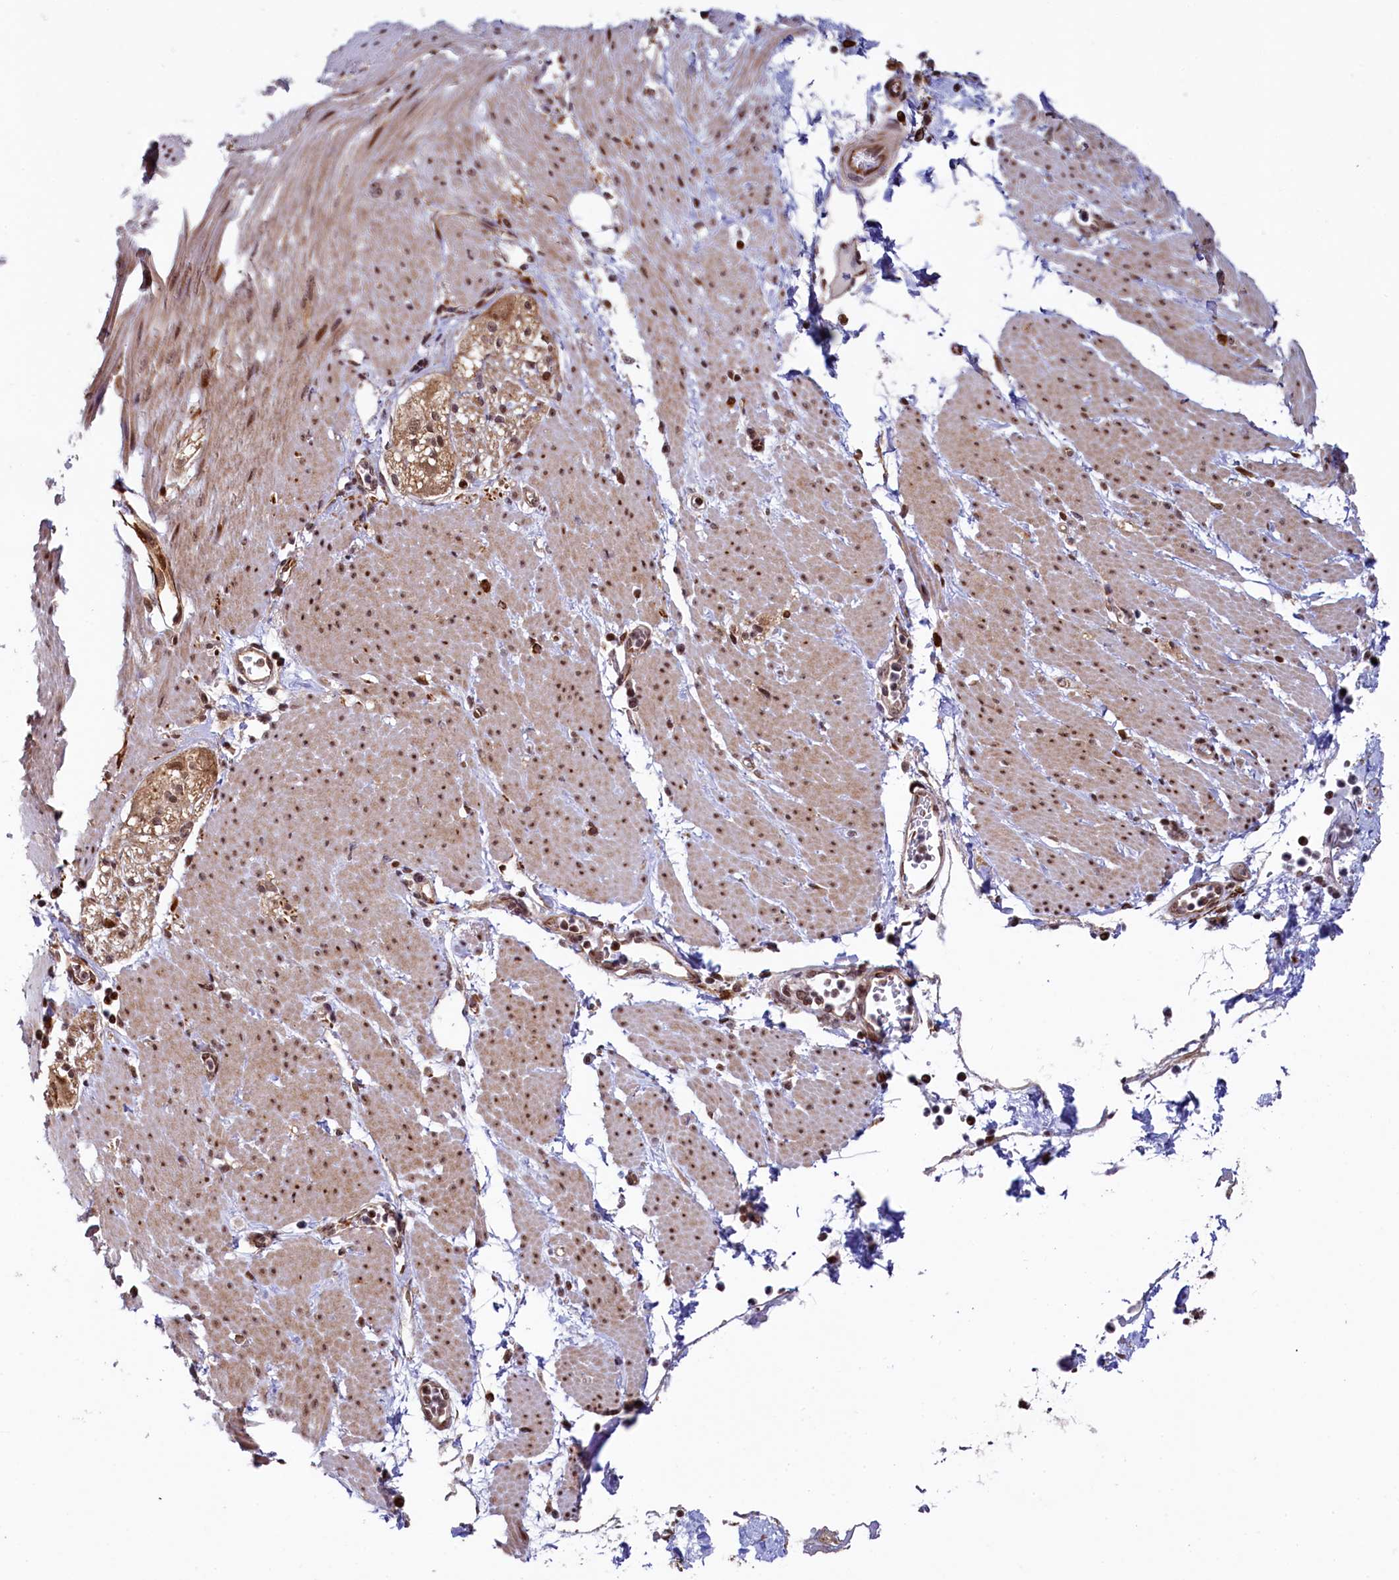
{"staining": {"intensity": "moderate", "quantity": ">75%", "location": "cytoplasmic/membranous,nuclear"}, "tissue": "adipose tissue", "cell_type": "Adipocytes", "image_type": "normal", "snomed": [{"axis": "morphology", "description": "Normal tissue, NOS"}, {"axis": "morphology", "description": "Adenocarcinoma, NOS"}, {"axis": "topography", "description": "Duodenum"}, {"axis": "topography", "description": "Peripheral nerve tissue"}], "caption": "The immunohistochemical stain shows moderate cytoplasmic/membranous,nuclear staining in adipocytes of benign adipose tissue. Immunohistochemistry stains the protein in brown and the nuclei are stained blue.", "gene": "LEO1", "patient": {"sex": "female", "age": 60}}